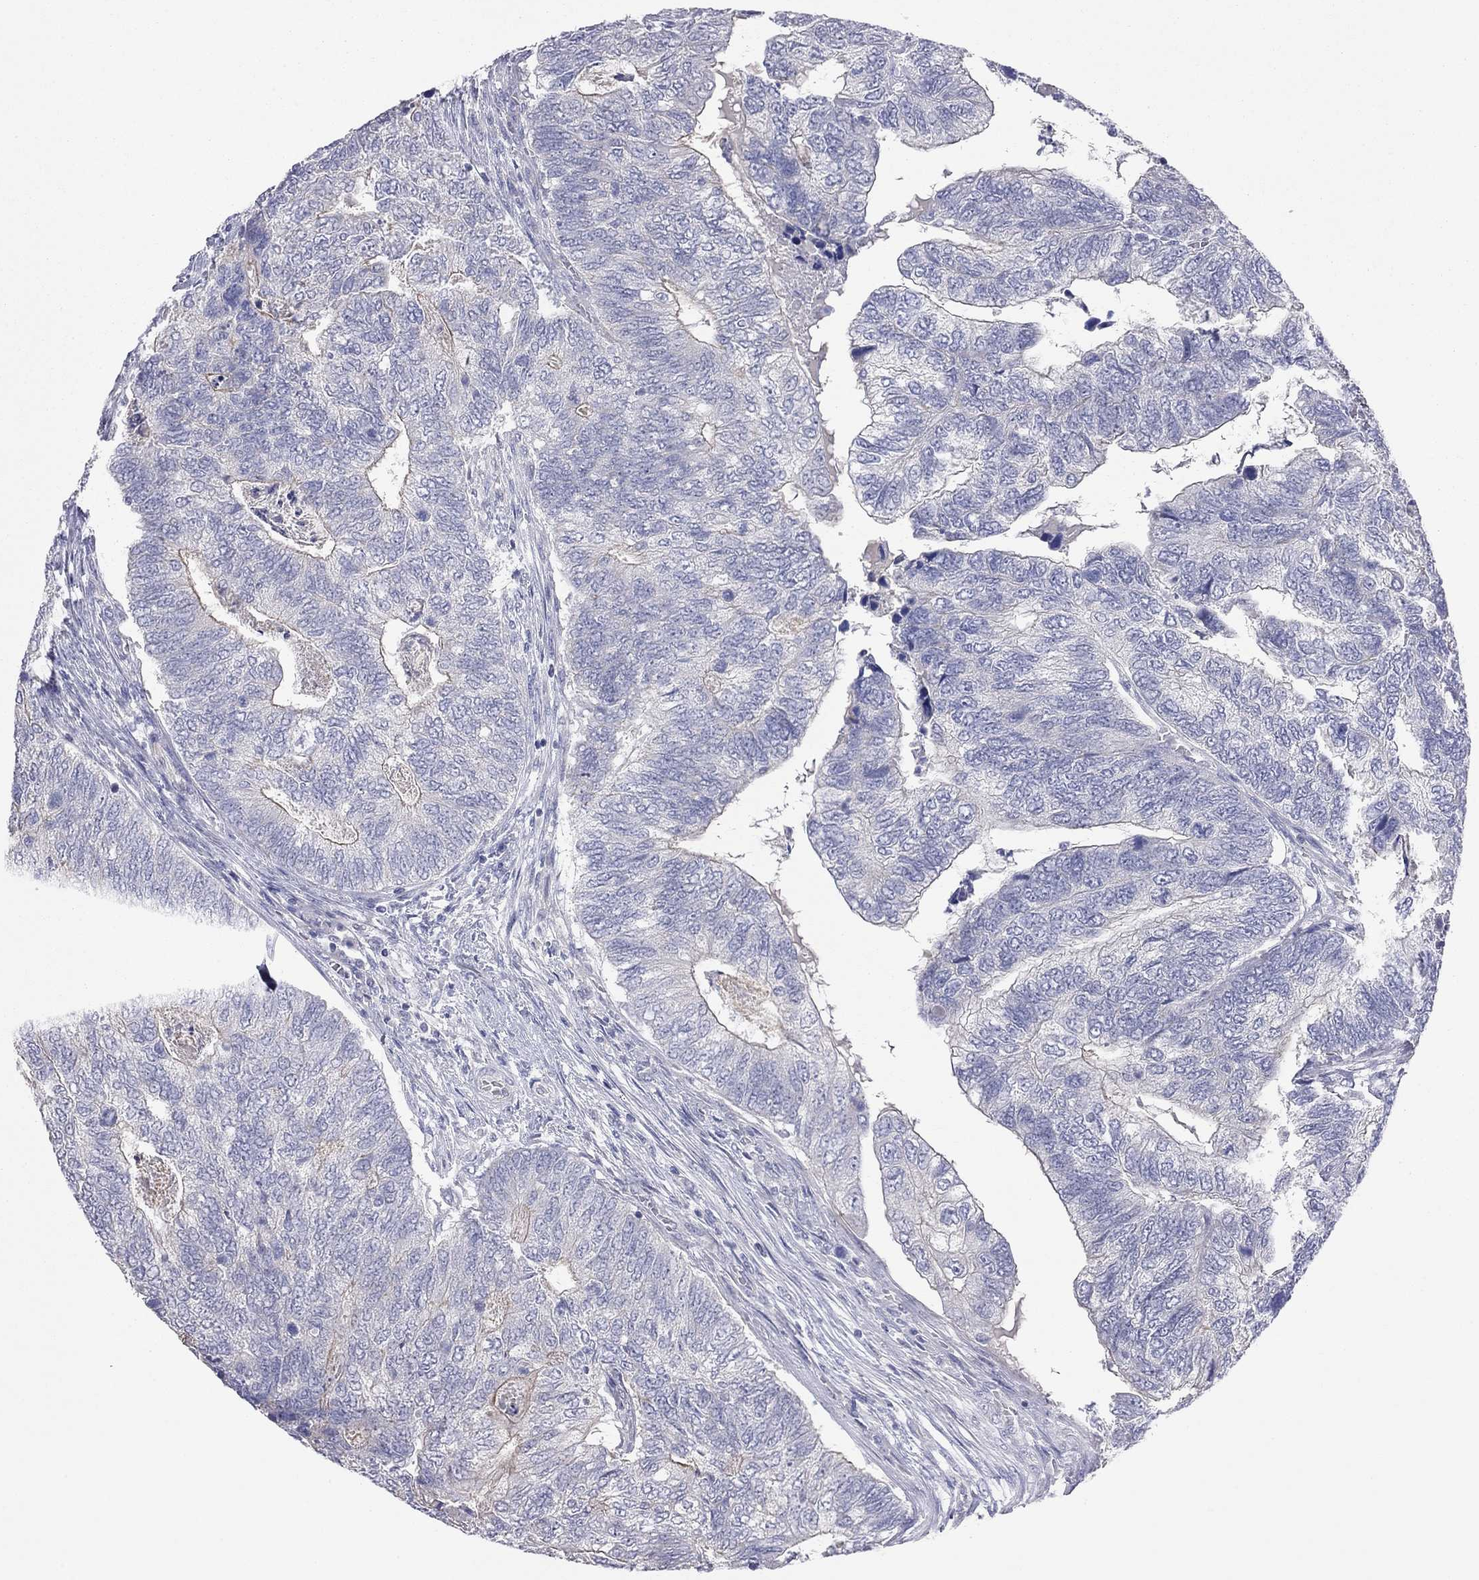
{"staining": {"intensity": "moderate", "quantity": "<25%", "location": "cytoplasmic/membranous"}, "tissue": "colorectal cancer", "cell_type": "Tumor cells", "image_type": "cancer", "snomed": [{"axis": "morphology", "description": "Adenocarcinoma, NOS"}, {"axis": "topography", "description": "Colon"}], "caption": "High-power microscopy captured an immunohistochemistry (IHC) histopathology image of colorectal adenocarcinoma, revealing moderate cytoplasmic/membranous expression in approximately <25% of tumor cells.", "gene": "KCNB1", "patient": {"sex": "female", "age": 67}}